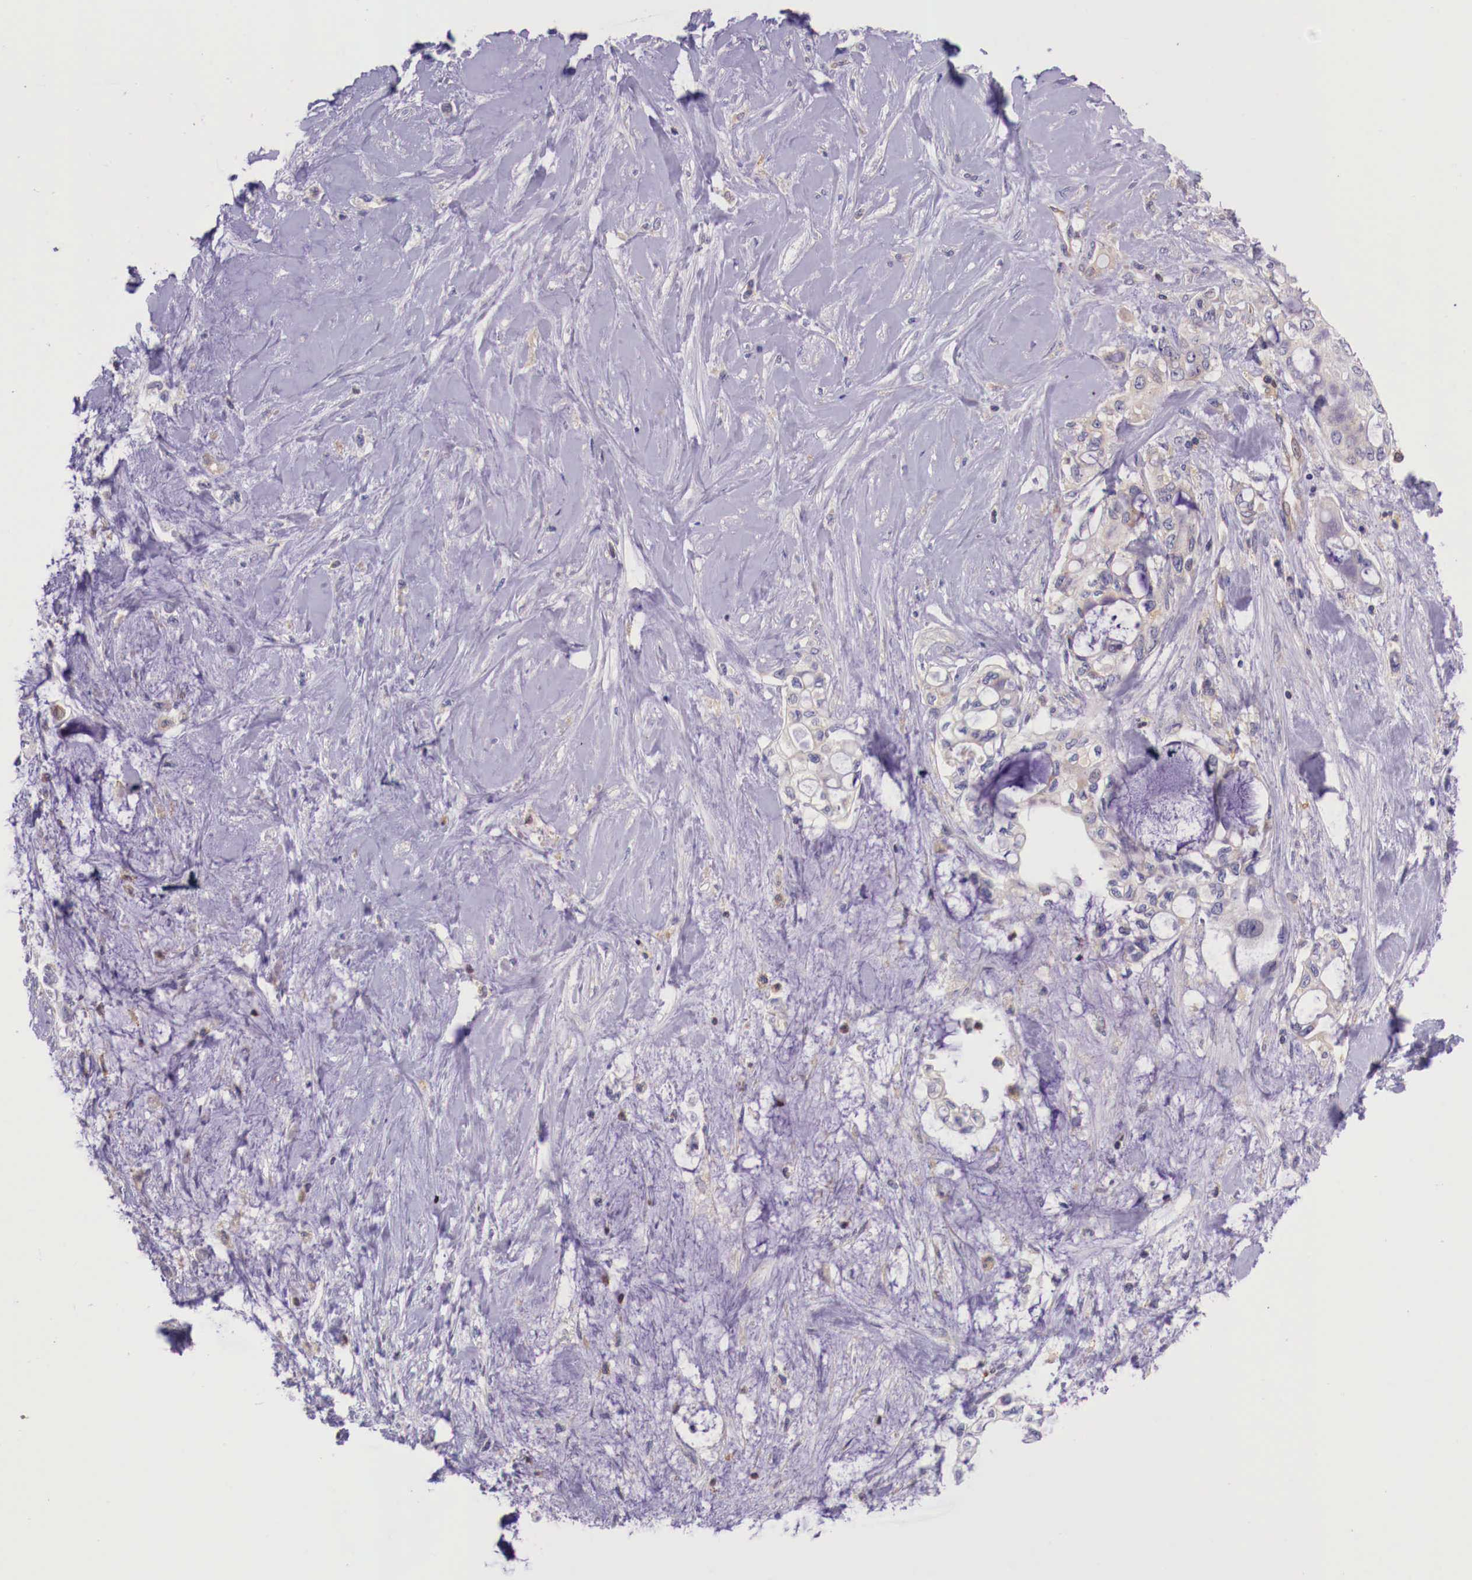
{"staining": {"intensity": "negative", "quantity": "none", "location": "none"}, "tissue": "pancreatic cancer", "cell_type": "Tumor cells", "image_type": "cancer", "snomed": [{"axis": "morphology", "description": "Adenocarcinoma, NOS"}, {"axis": "topography", "description": "Pancreas"}], "caption": "Pancreatic cancer was stained to show a protein in brown. There is no significant staining in tumor cells. The staining was performed using DAB to visualize the protein expression in brown, while the nuclei were stained in blue with hematoxylin (Magnification: 20x).", "gene": "GRIPAP1", "patient": {"sex": "female", "age": 70}}